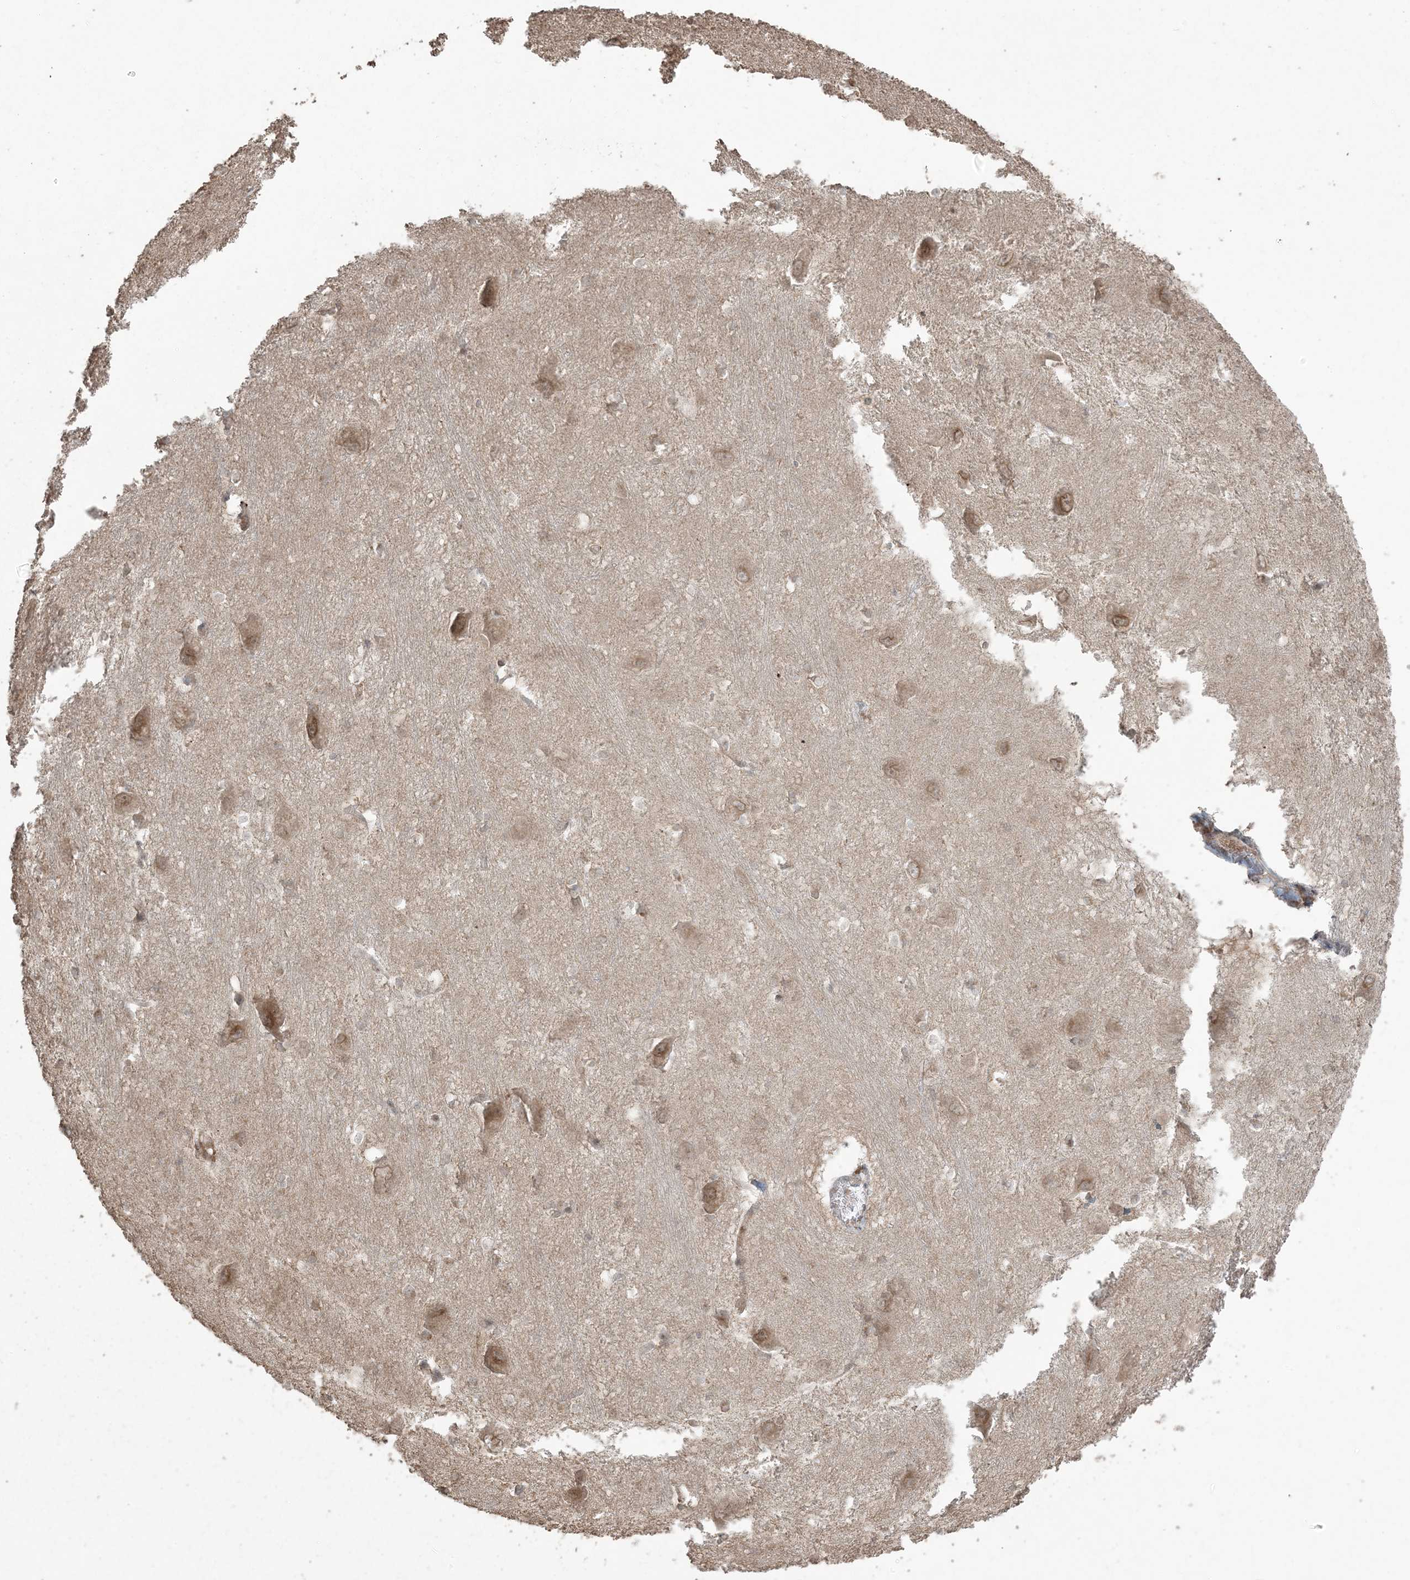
{"staining": {"intensity": "weak", "quantity": "25%-75%", "location": "cytoplasmic/membranous"}, "tissue": "caudate", "cell_type": "Glial cells", "image_type": "normal", "snomed": [{"axis": "morphology", "description": "Normal tissue, NOS"}, {"axis": "topography", "description": "Lateral ventricle wall"}], "caption": "Immunohistochemical staining of benign caudate exhibits low levels of weak cytoplasmic/membranous positivity in approximately 25%-75% of glial cells.", "gene": "DDX19B", "patient": {"sex": "male", "age": 37}}